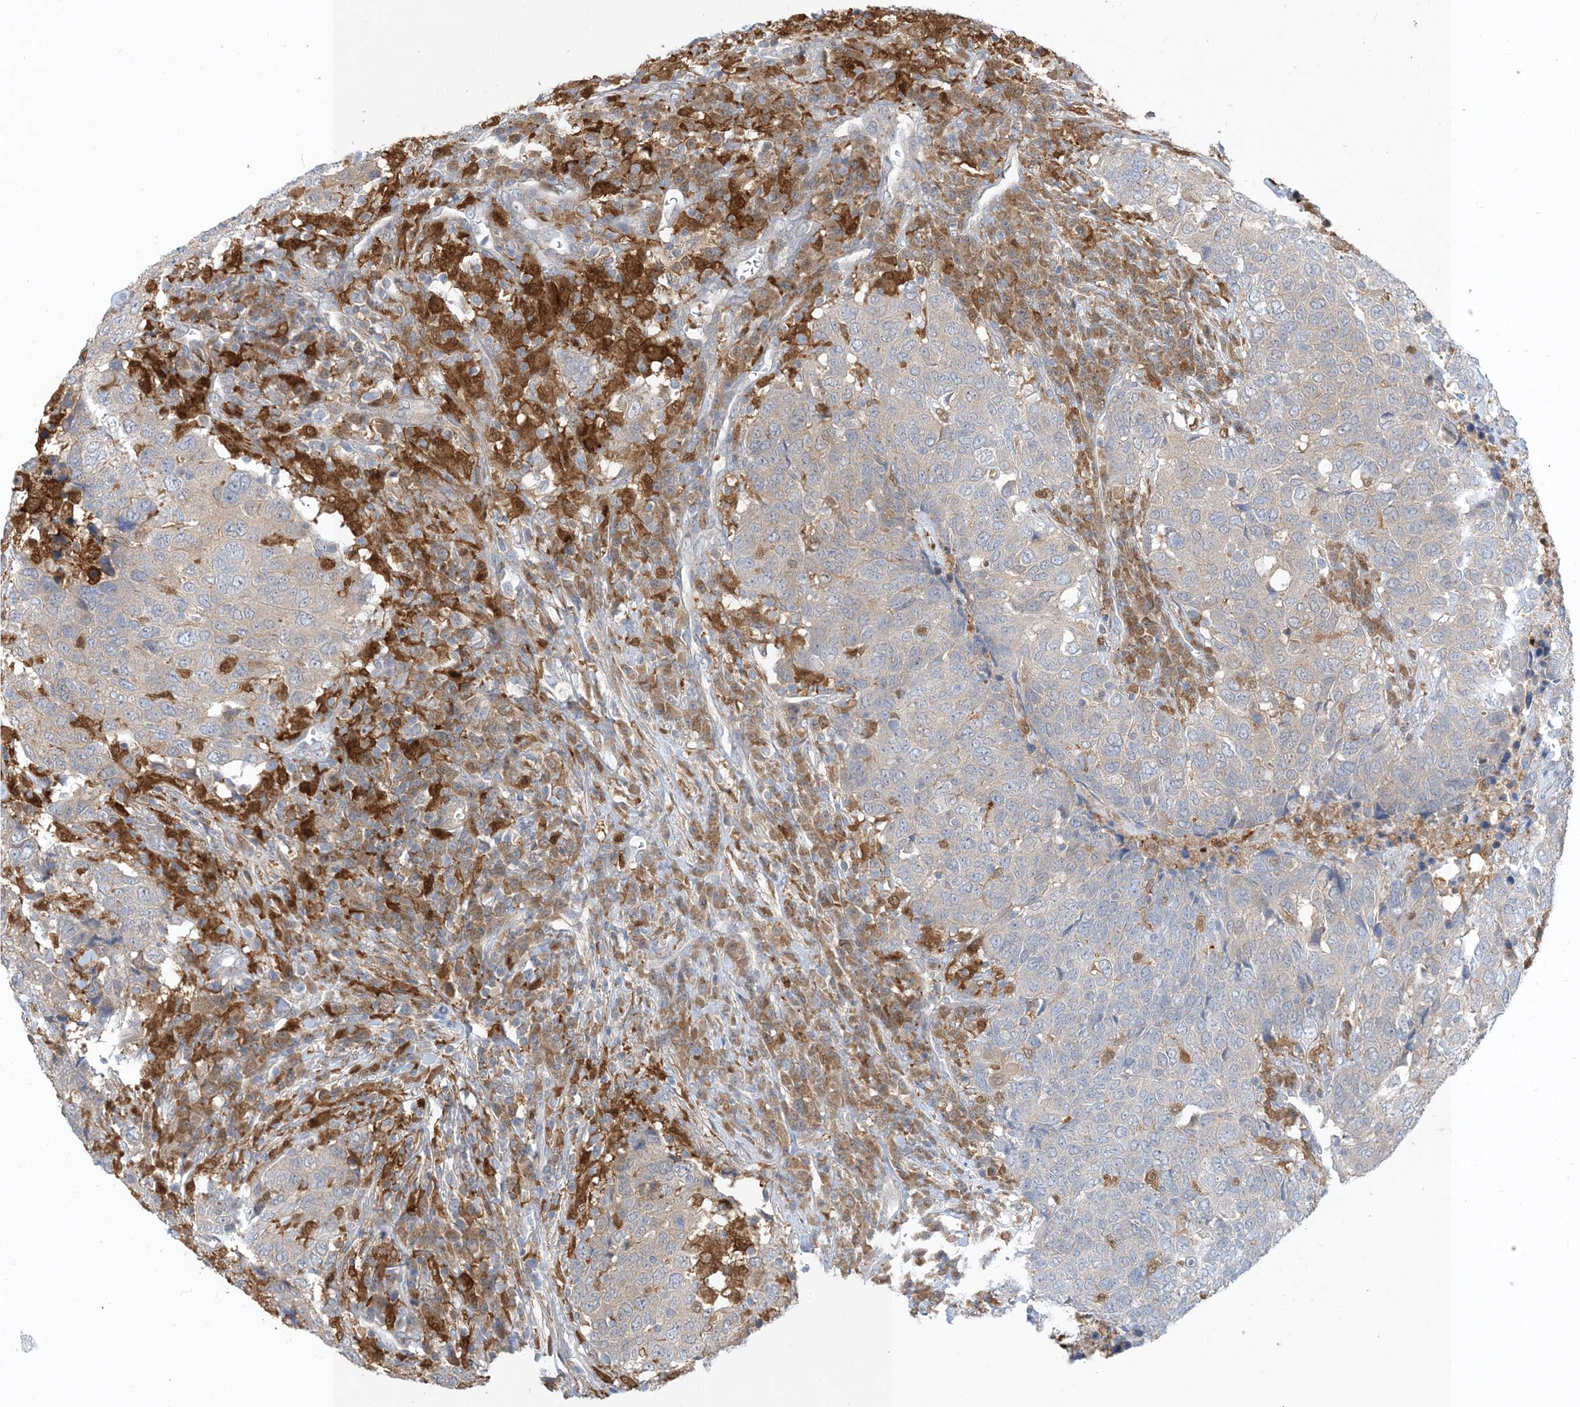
{"staining": {"intensity": "negative", "quantity": "none", "location": "none"}, "tissue": "head and neck cancer", "cell_type": "Tumor cells", "image_type": "cancer", "snomed": [{"axis": "morphology", "description": "Squamous cell carcinoma, NOS"}, {"axis": "topography", "description": "Head-Neck"}], "caption": "The micrograph shows no significant staining in tumor cells of squamous cell carcinoma (head and neck). (IHC, brightfield microscopy, high magnification).", "gene": "NAGK", "patient": {"sex": "male", "age": 66}}